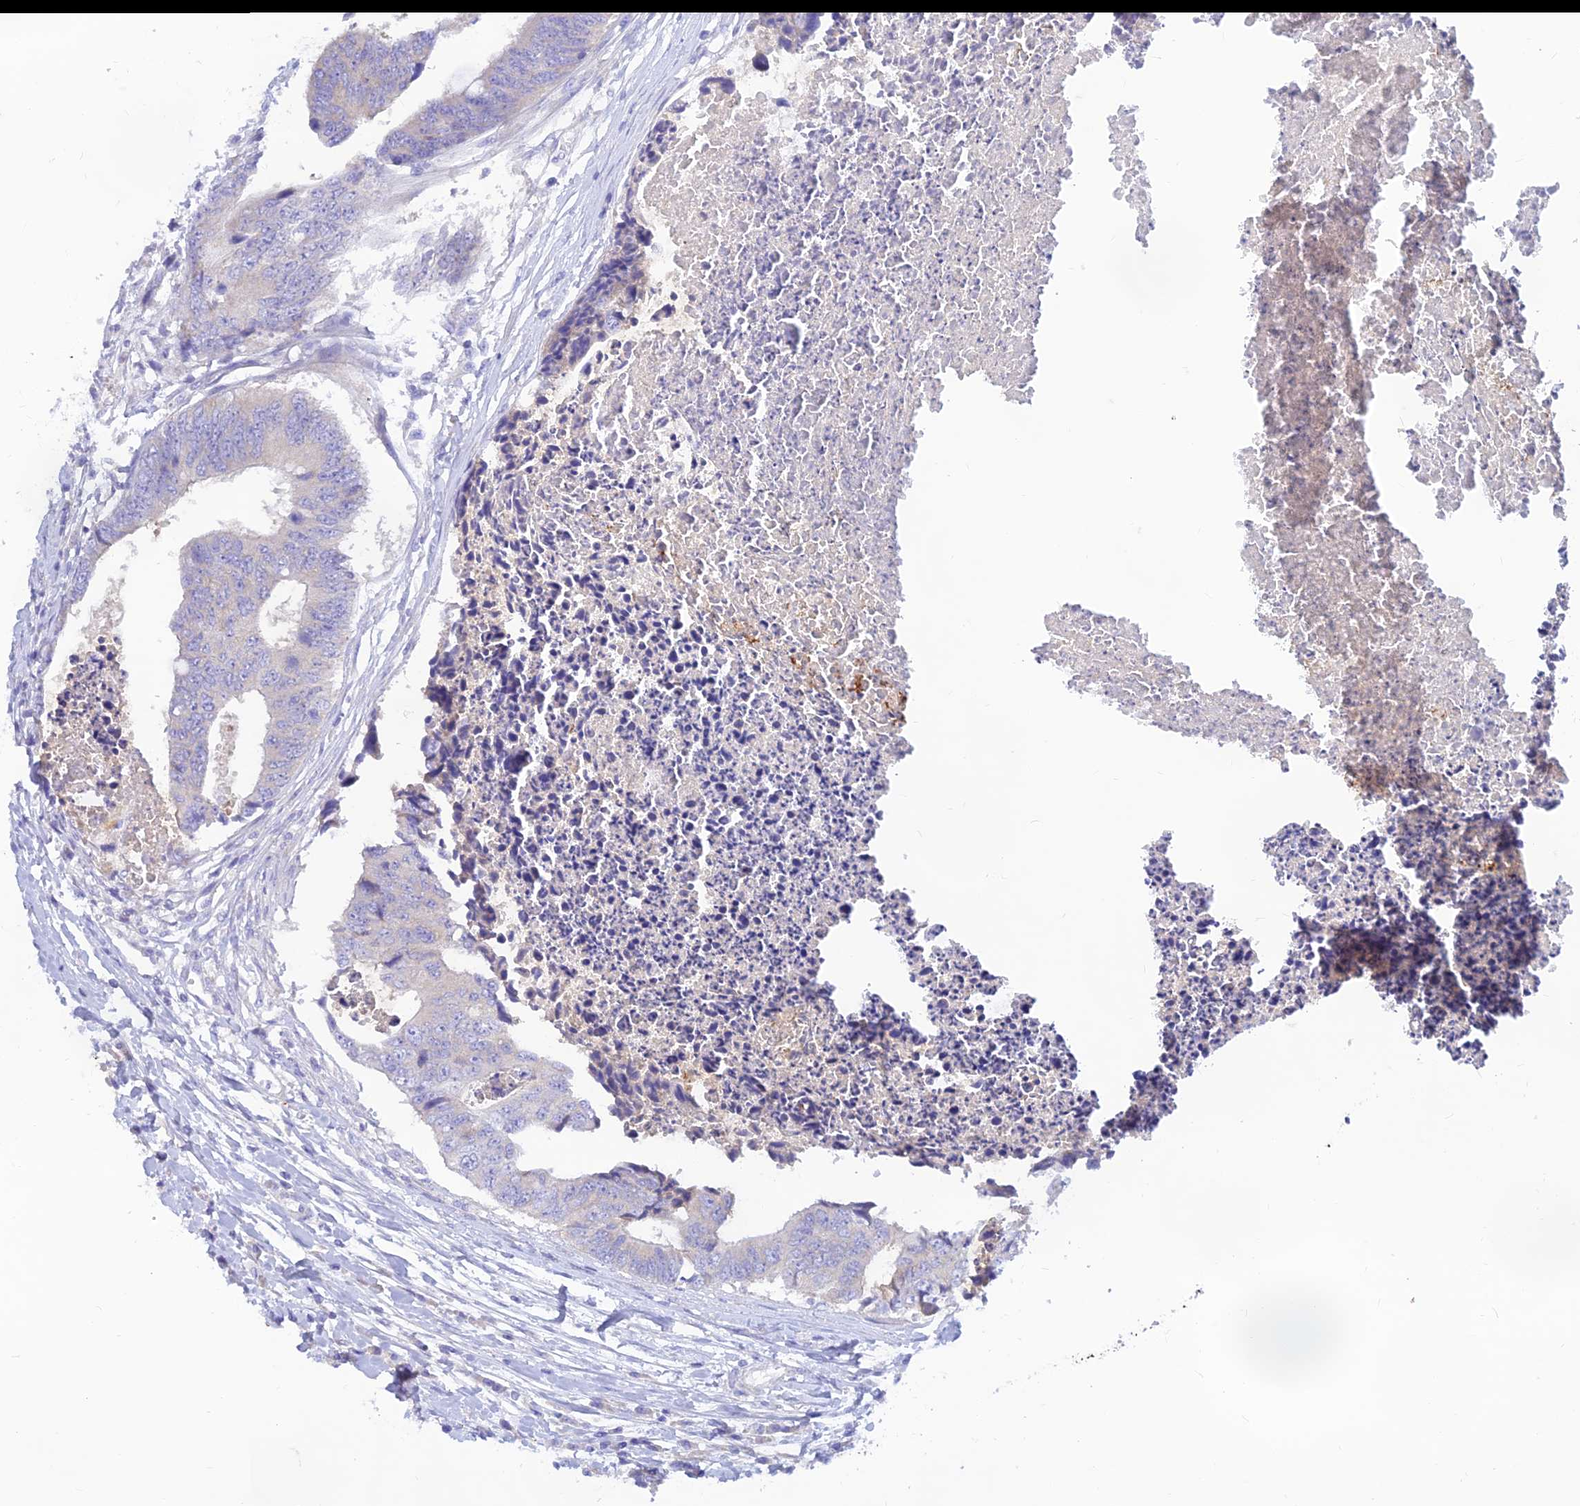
{"staining": {"intensity": "negative", "quantity": "none", "location": "none"}, "tissue": "colorectal cancer", "cell_type": "Tumor cells", "image_type": "cancer", "snomed": [{"axis": "morphology", "description": "Adenocarcinoma, NOS"}, {"axis": "topography", "description": "Rectum"}], "caption": "This is a micrograph of immunohistochemistry (IHC) staining of adenocarcinoma (colorectal), which shows no staining in tumor cells.", "gene": "TMEM30B", "patient": {"sex": "male", "age": 84}}